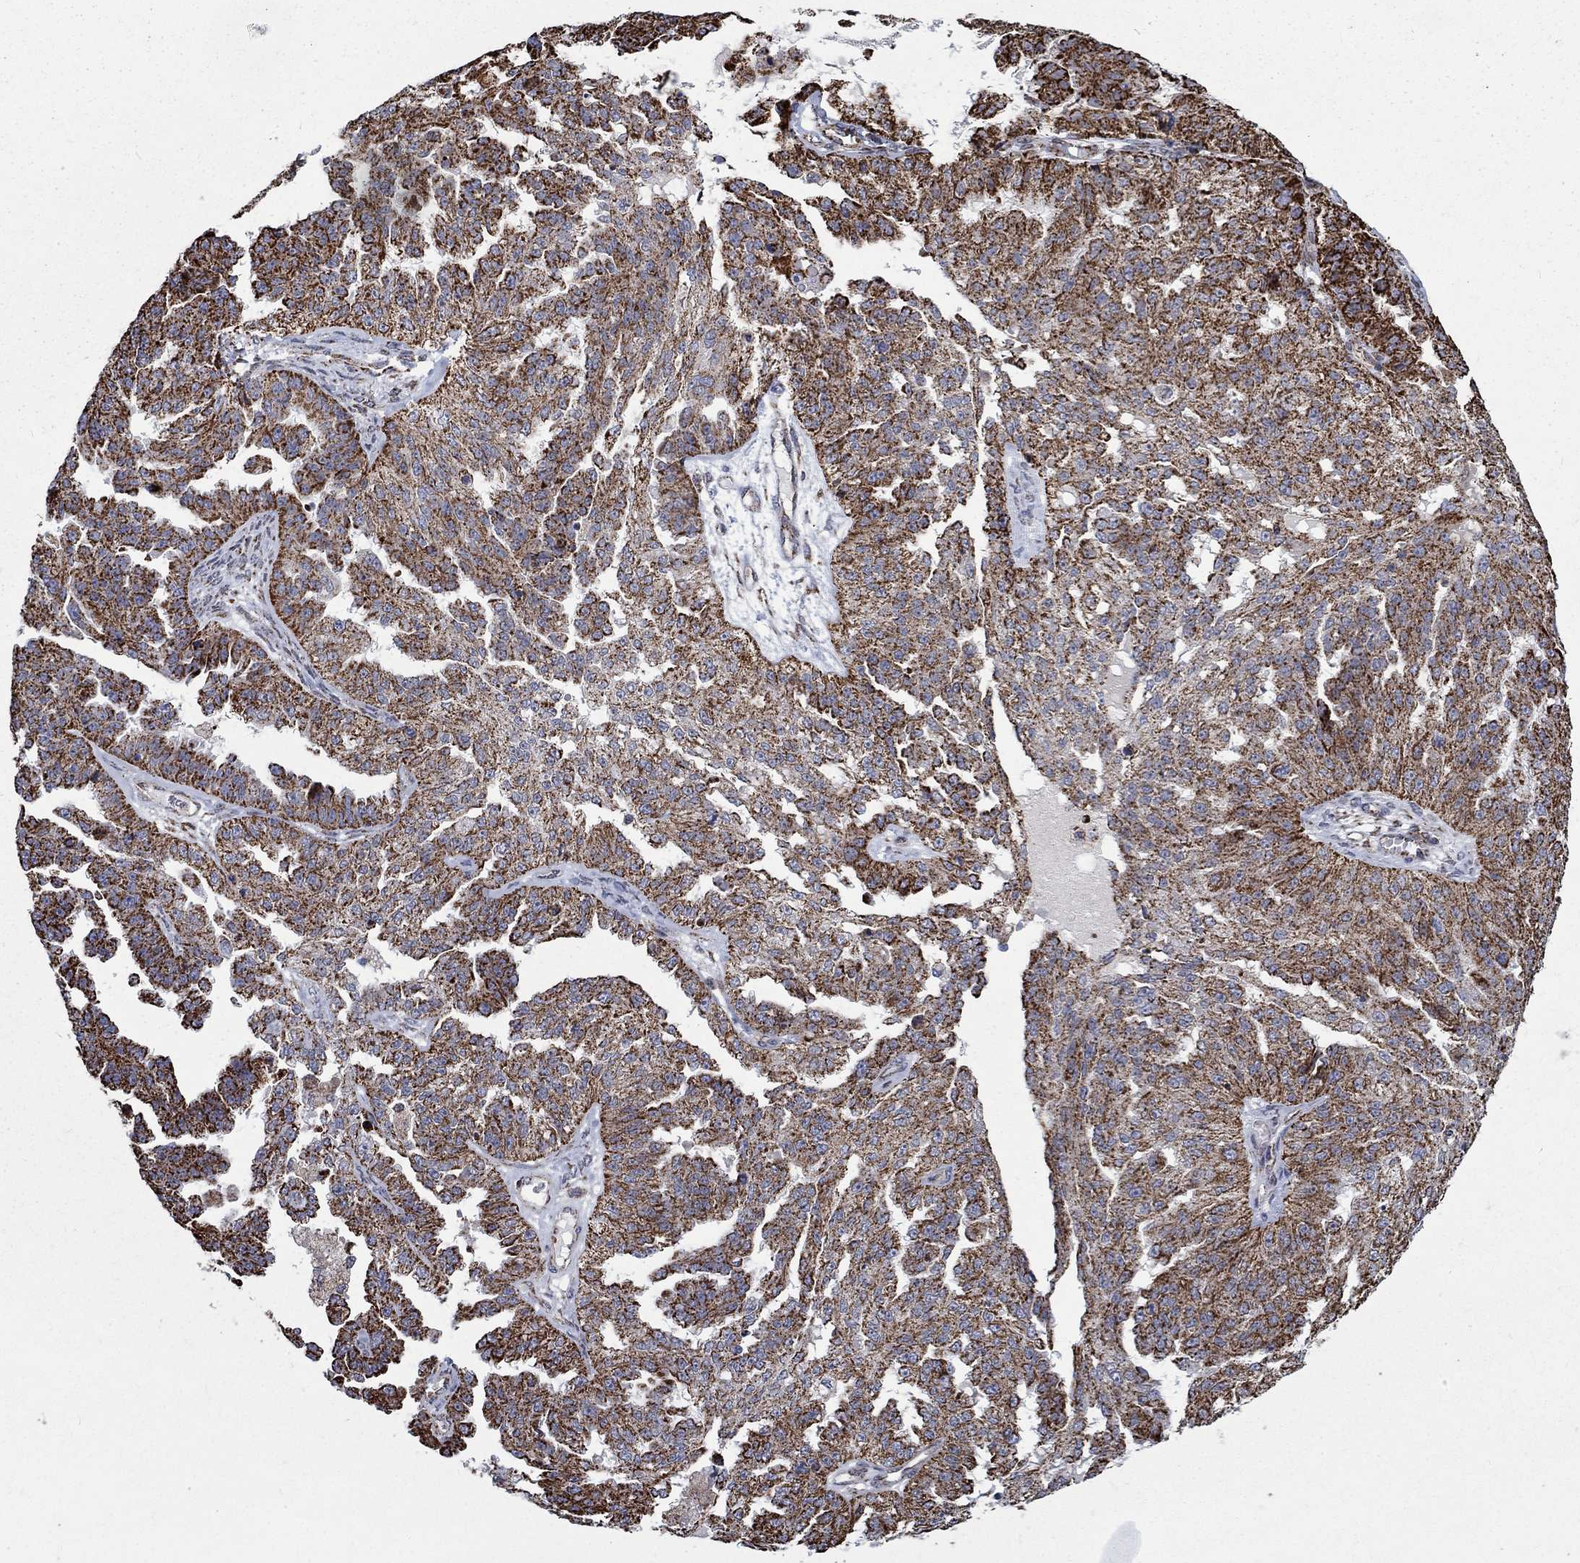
{"staining": {"intensity": "strong", "quantity": ">75%", "location": "cytoplasmic/membranous"}, "tissue": "ovarian cancer", "cell_type": "Tumor cells", "image_type": "cancer", "snomed": [{"axis": "morphology", "description": "Cystadenocarcinoma, serous, NOS"}, {"axis": "topography", "description": "Ovary"}], "caption": "IHC histopathology image of neoplastic tissue: ovarian serous cystadenocarcinoma stained using immunohistochemistry (IHC) shows high levels of strong protein expression localized specifically in the cytoplasmic/membranous of tumor cells, appearing as a cytoplasmic/membranous brown color.", "gene": "MOAP1", "patient": {"sex": "female", "age": 58}}